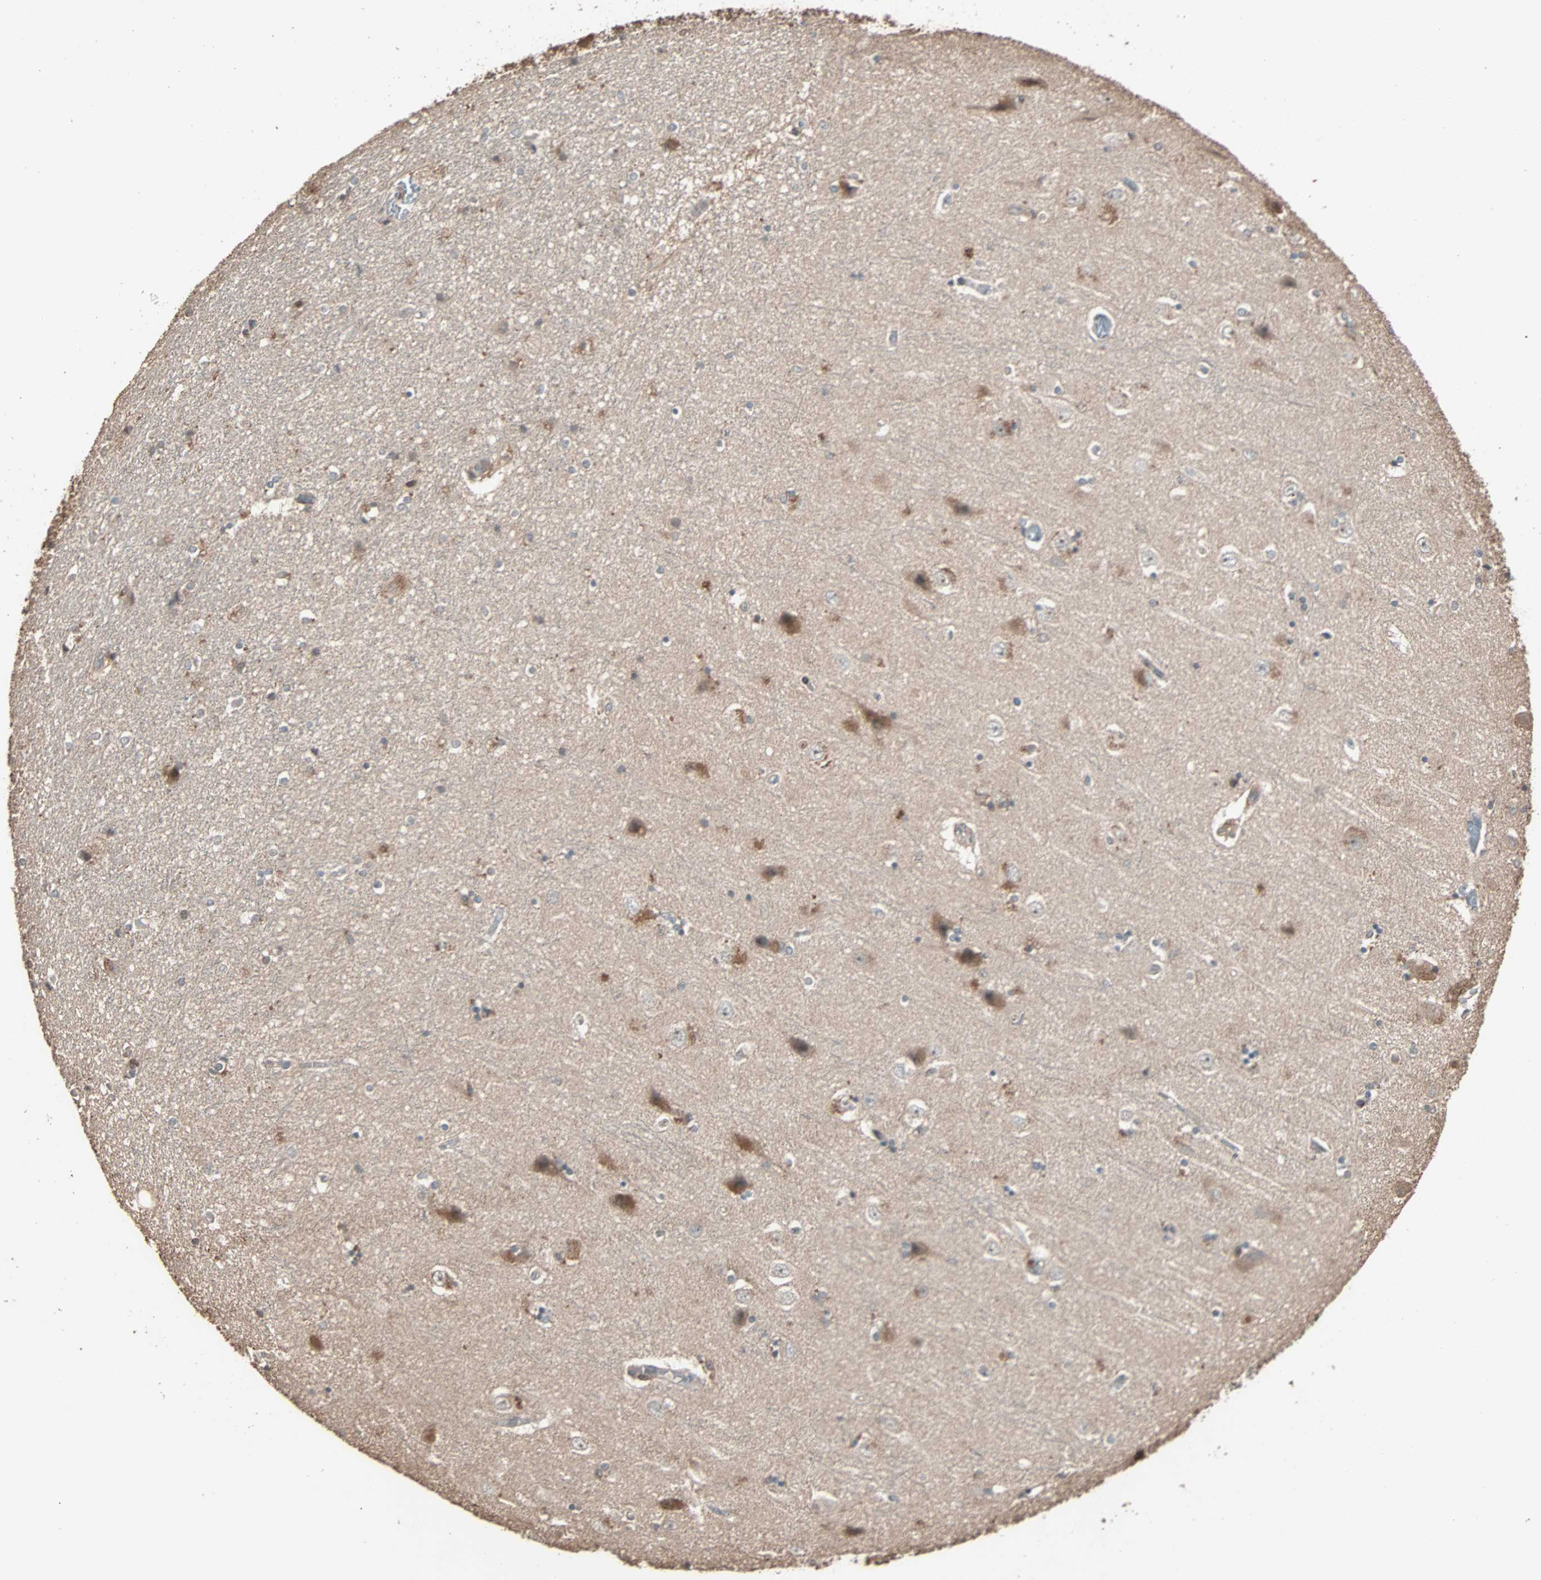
{"staining": {"intensity": "moderate", "quantity": "<25%", "location": "cytoplasmic/membranous"}, "tissue": "hippocampus", "cell_type": "Glial cells", "image_type": "normal", "snomed": [{"axis": "morphology", "description": "Normal tissue, NOS"}, {"axis": "topography", "description": "Hippocampus"}], "caption": "Immunohistochemical staining of unremarkable hippocampus reveals <25% levels of moderate cytoplasmic/membranous protein staining in approximately <25% of glial cells.", "gene": "CALCRL", "patient": {"sex": "female", "age": 54}}